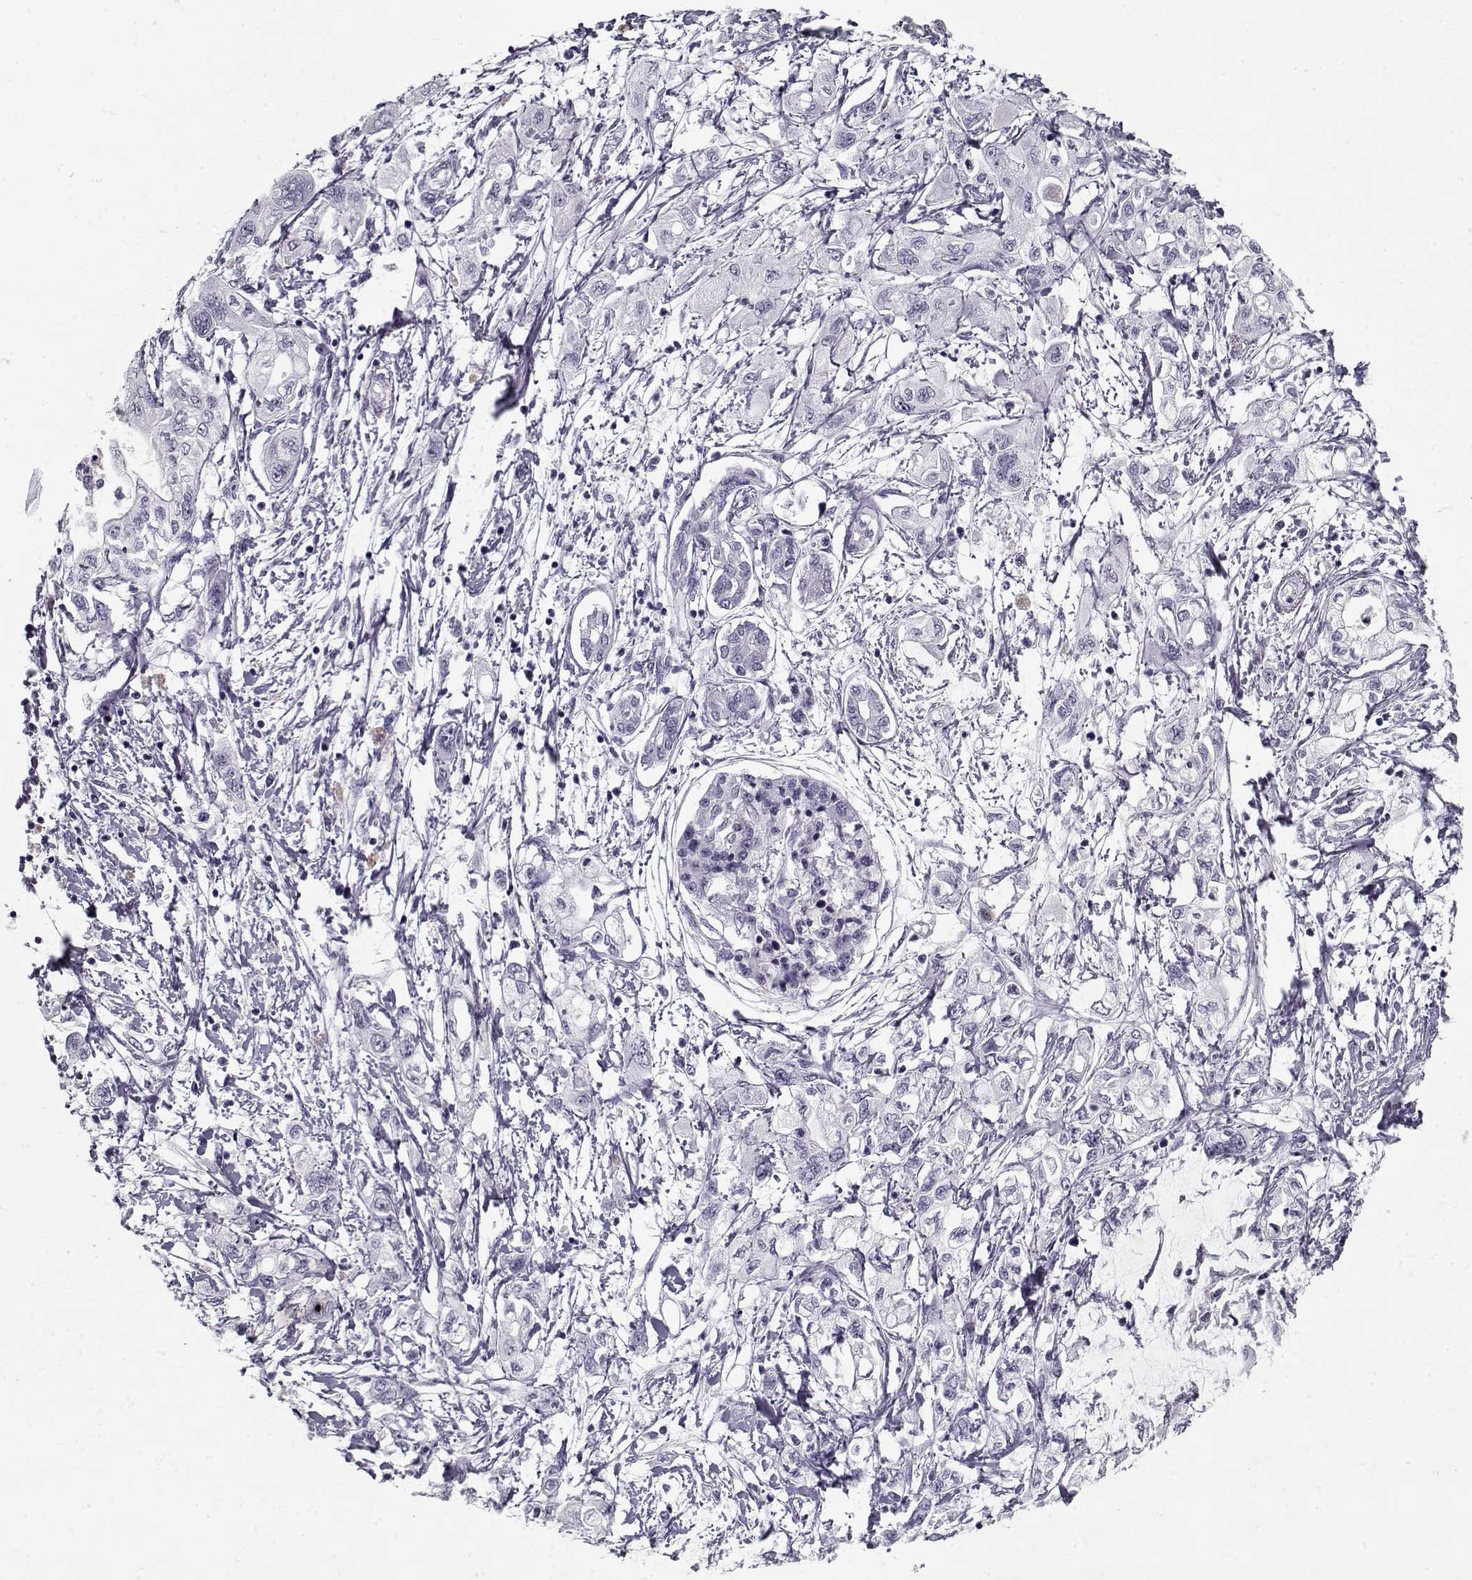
{"staining": {"intensity": "negative", "quantity": "none", "location": "none"}, "tissue": "pancreatic cancer", "cell_type": "Tumor cells", "image_type": "cancer", "snomed": [{"axis": "morphology", "description": "Adenocarcinoma, NOS"}, {"axis": "topography", "description": "Pancreas"}], "caption": "This is a image of immunohistochemistry staining of pancreatic adenocarcinoma, which shows no staining in tumor cells.", "gene": "SPACA9", "patient": {"sex": "male", "age": 54}}